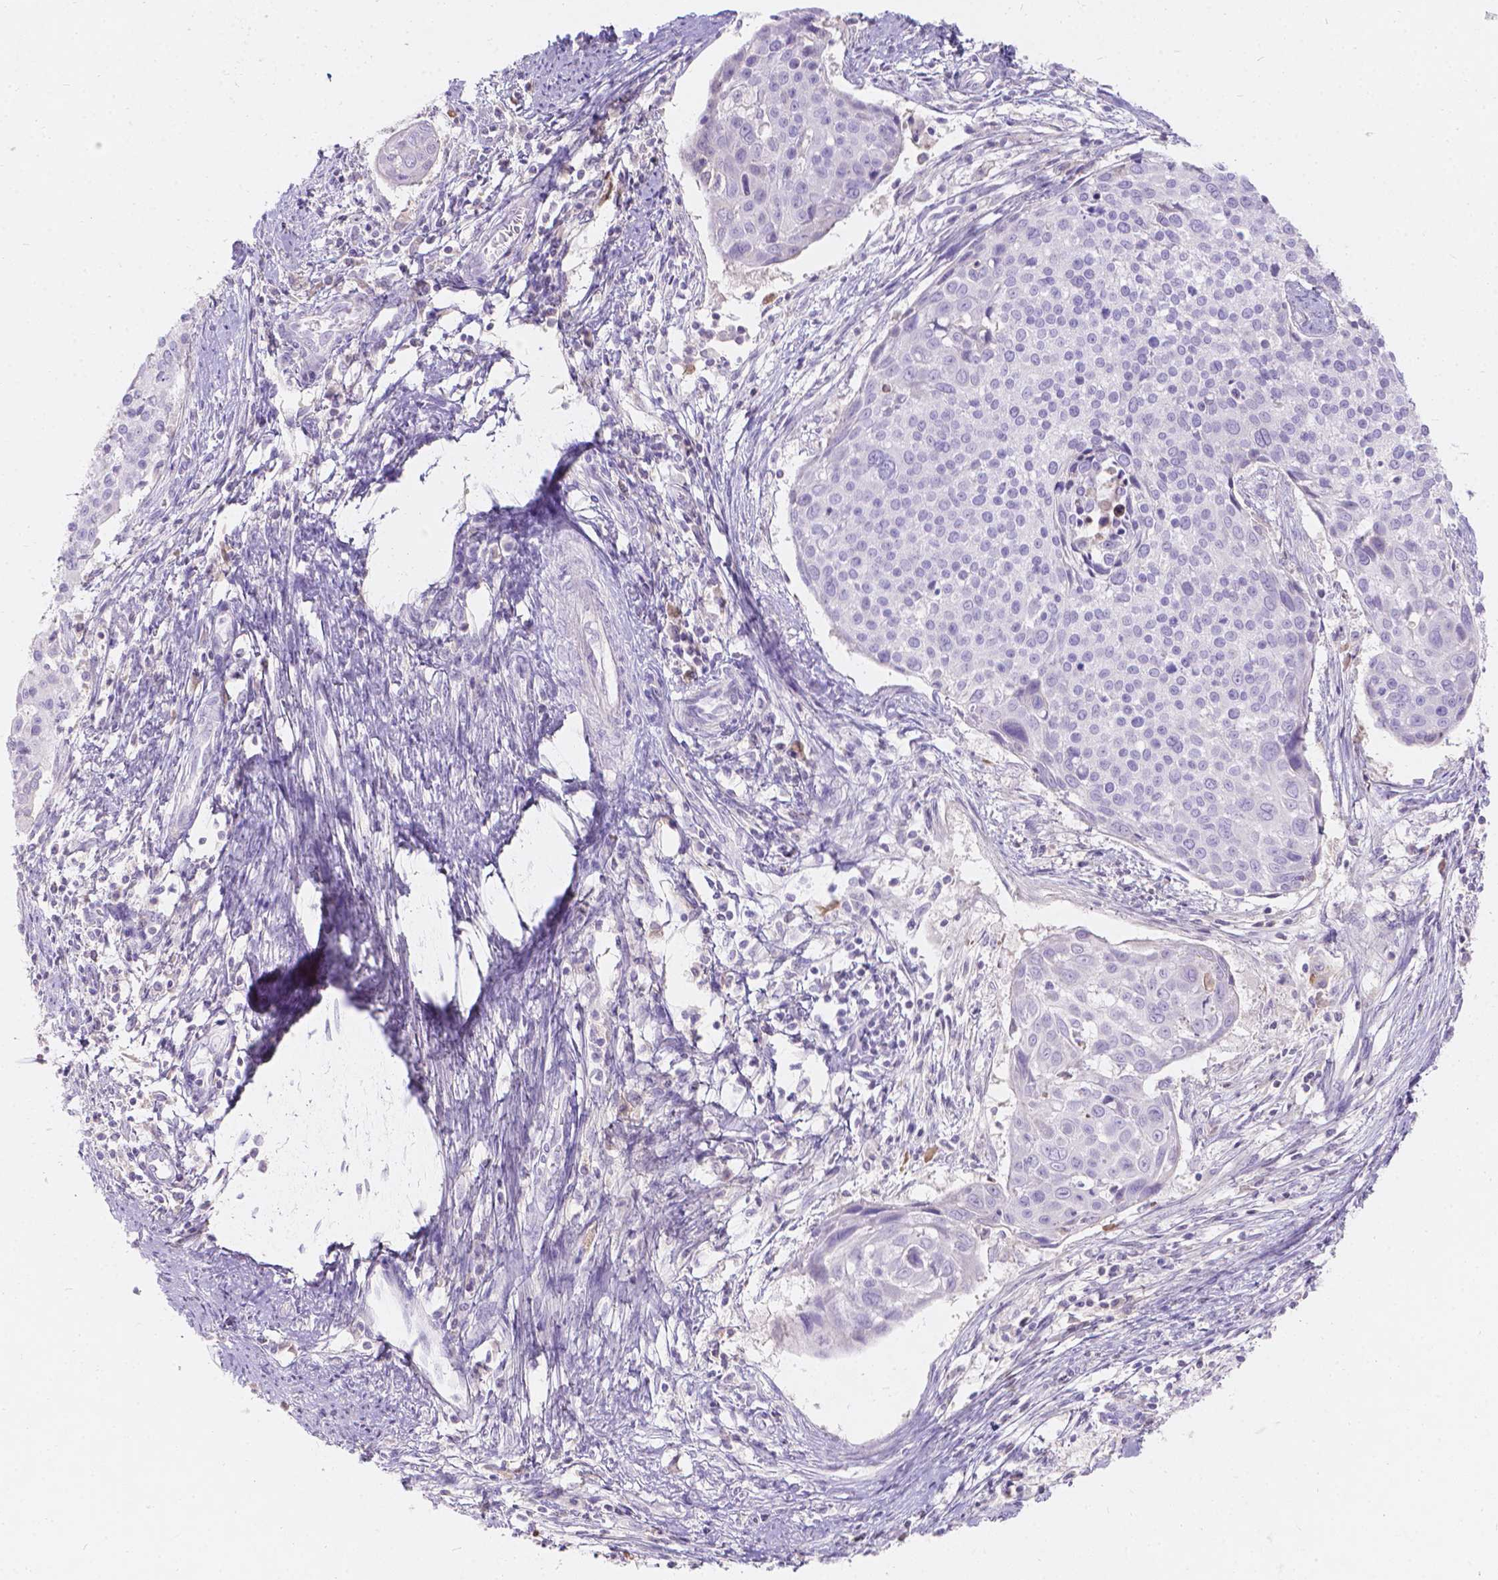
{"staining": {"intensity": "negative", "quantity": "none", "location": "none"}, "tissue": "cervical cancer", "cell_type": "Tumor cells", "image_type": "cancer", "snomed": [{"axis": "morphology", "description": "Squamous cell carcinoma, NOS"}, {"axis": "topography", "description": "Cervix"}], "caption": "Tumor cells show no significant expression in squamous cell carcinoma (cervical).", "gene": "GAL3ST2", "patient": {"sex": "female", "age": 39}}